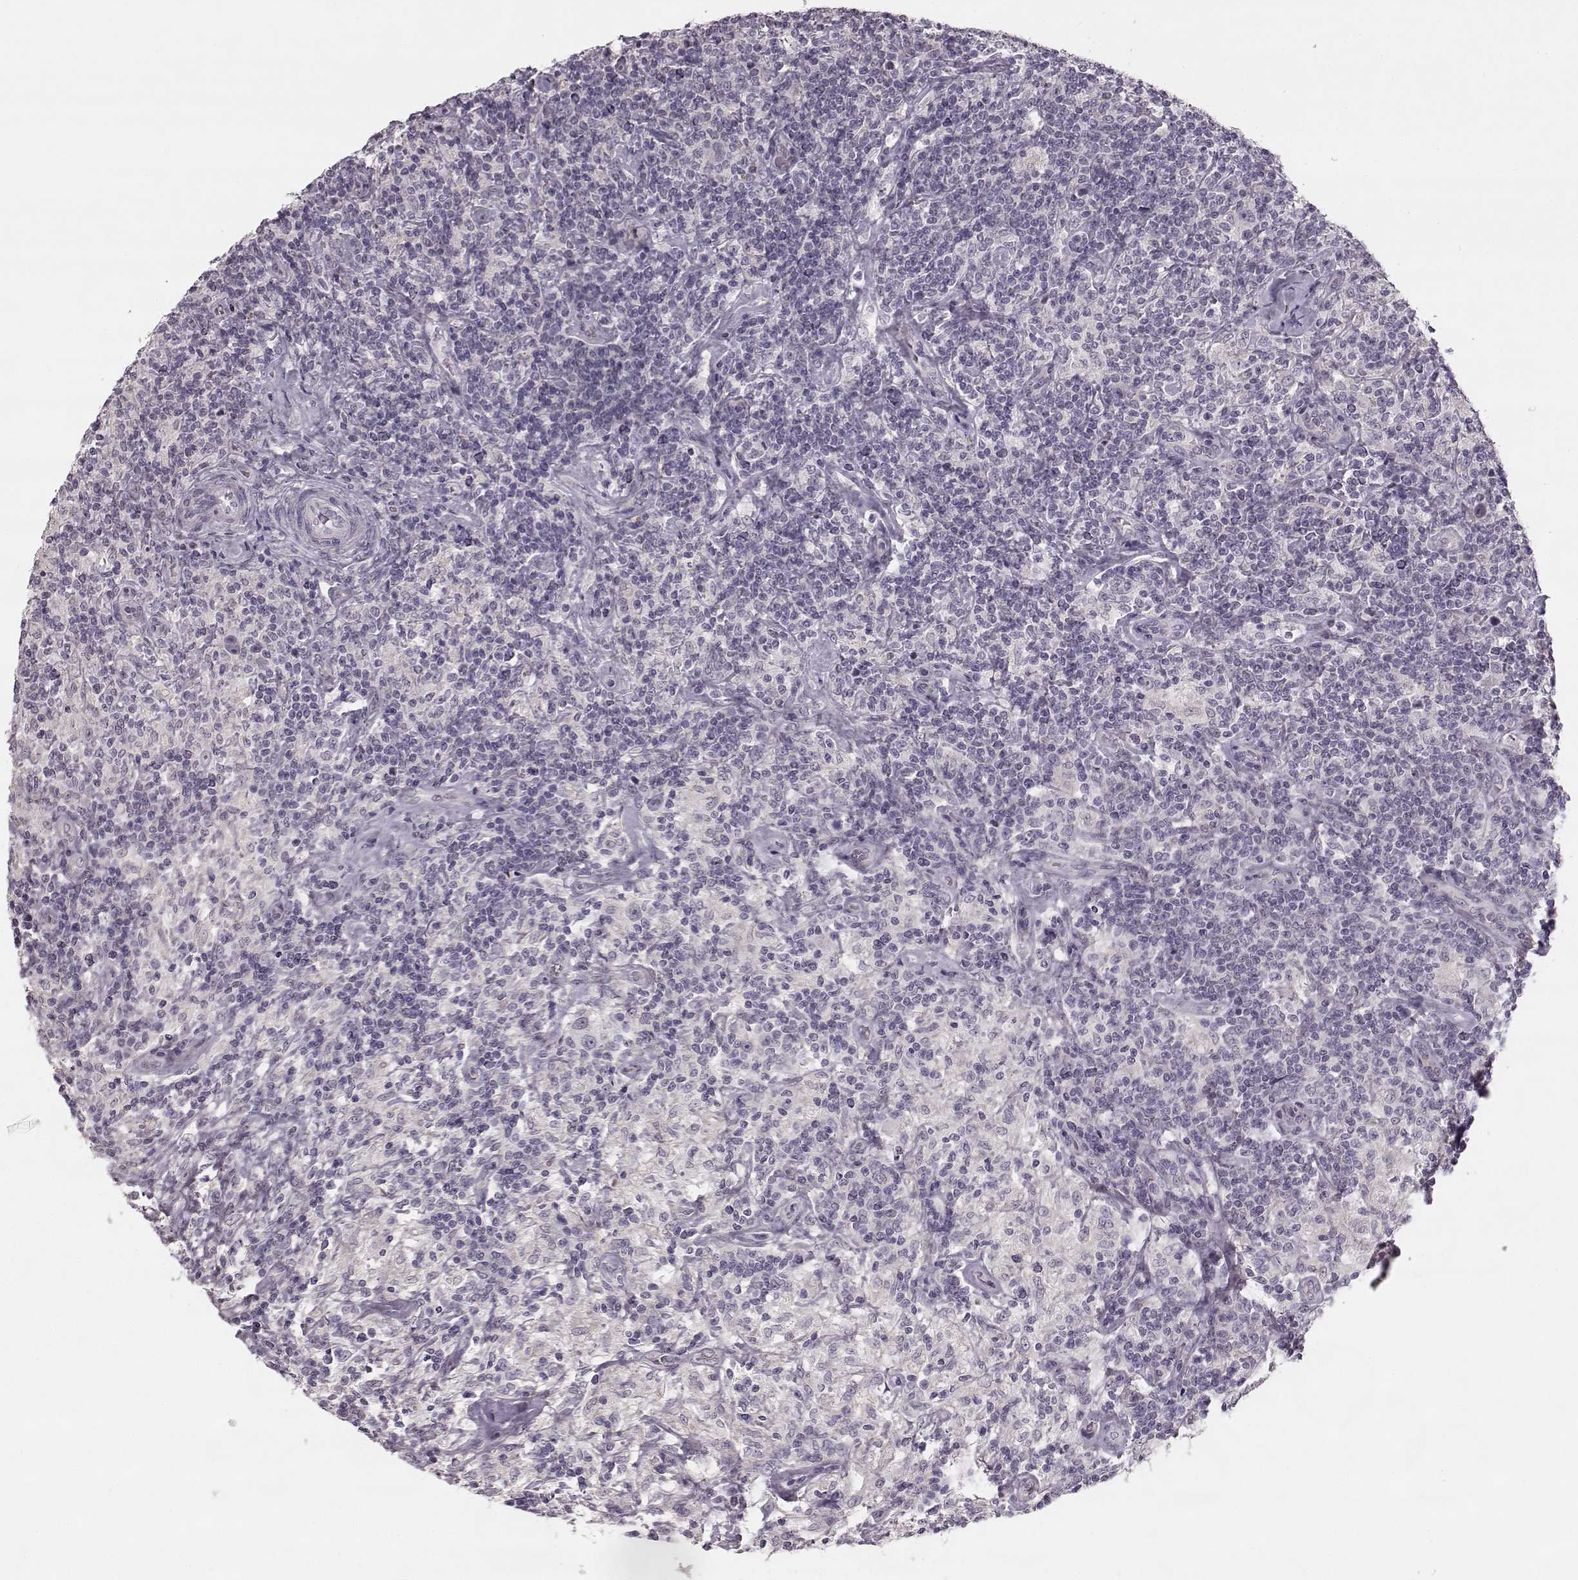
{"staining": {"intensity": "negative", "quantity": "none", "location": "none"}, "tissue": "lymphoma", "cell_type": "Tumor cells", "image_type": "cancer", "snomed": [{"axis": "morphology", "description": "Hodgkin's disease, NOS"}, {"axis": "topography", "description": "Lymph node"}], "caption": "This is a image of IHC staining of Hodgkin's disease, which shows no expression in tumor cells. (Stains: DAB IHC with hematoxylin counter stain, Microscopy: brightfield microscopy at high magnification).", "gene": "MAP6D1", "patient": {"sex": "male", "age": 70}}